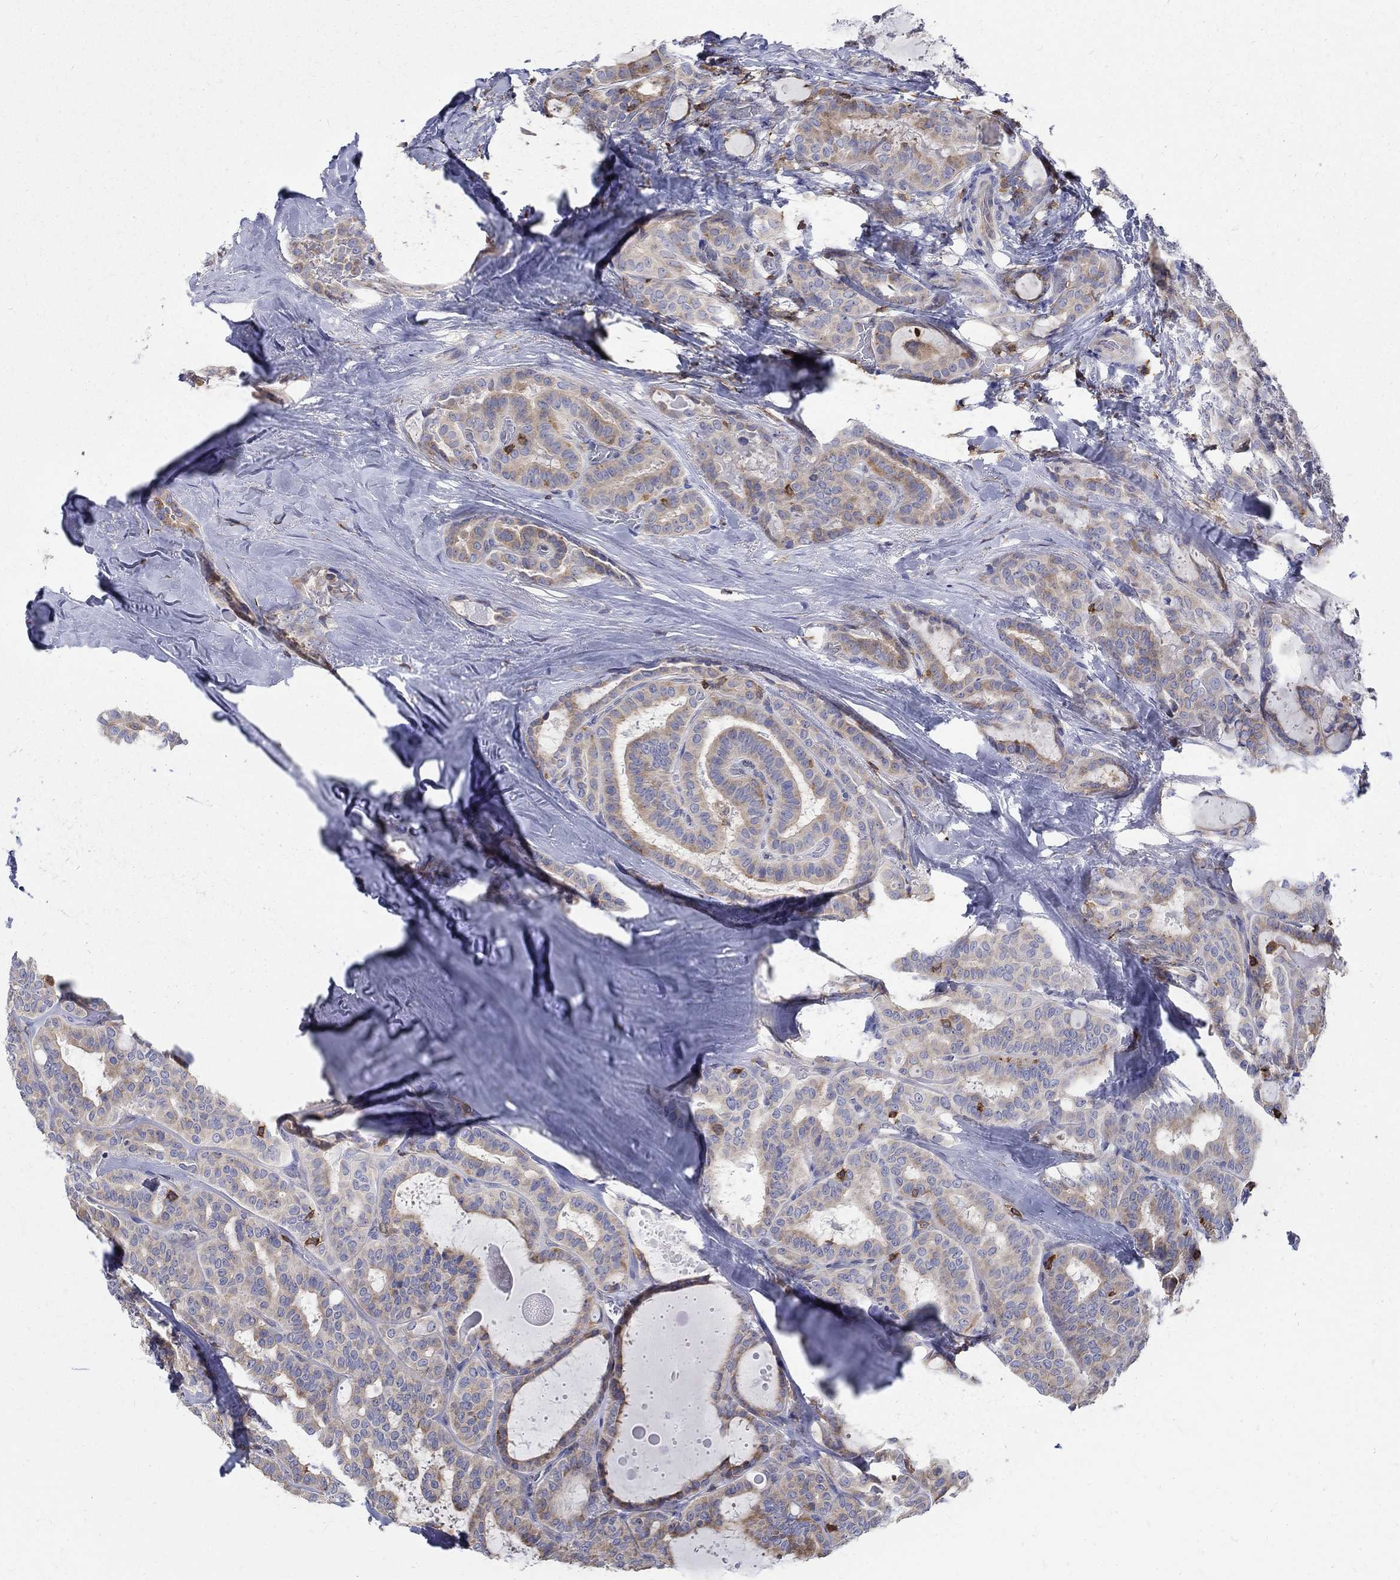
{"staining": {"intensity": "moderate", "quantity": "25%-75%", "location": "cytoplasmic/membranous"}, "tissue": "thyroid cancer", "cell_type": "Tumor cells", "image_type": "cancer", "snomed": [{"axis": "morphology", "description": "Papillary adenocarcinoma, NOS"}, {"axis": "topography", "description": "Thyroid gland"}], "caption": "High-magnification brightfield microscopy of thyroid cancer stained with DAB (3,3'-diaminobenzidine) (brown) and counterstained with hematoxylin (blue). tumor cells exhibit moderate cytoplasmic/membranous staining is present in about25%-75% of cells.", "gene": "AGAP2", "patient": {"sex": "female", "age": 39}}